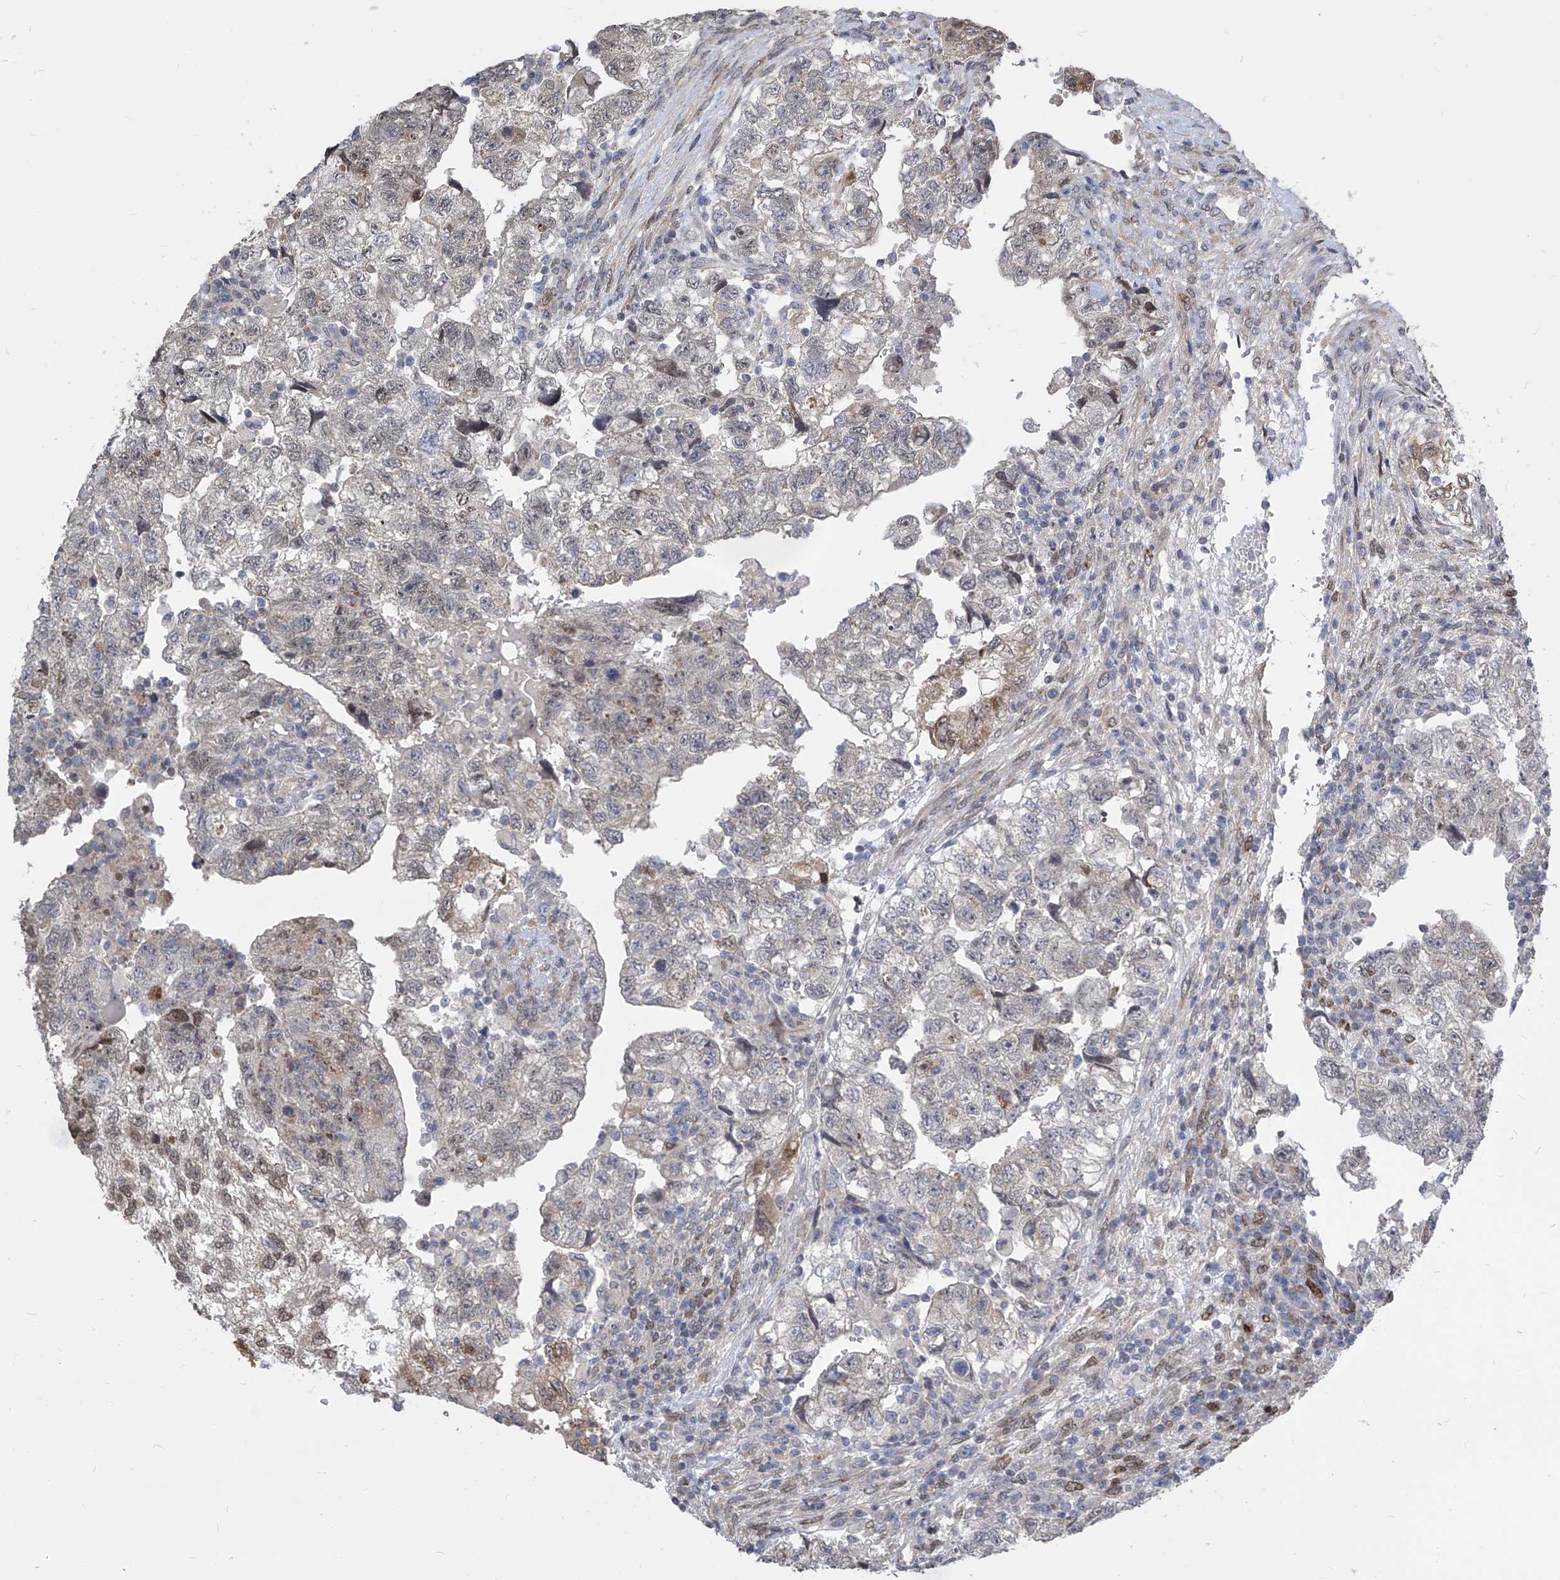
{"staining": {"intensity": "moderate", "quantity": "<25%", "location": "cytoplasmic/membranous,nuclear"}, "tissue": "testis cancer", "cell_type": "Tumor cells", "image_type": "cancer", "snomed": [{"axis": "morphology", "description": "Carcinoma, Embryonal, NOS"}, {"axis": "topography", "description": "Testis"}], "caption": "There is low levels of moderate cytoplasmic/membranous and nuclear expression in tumor cells of testis embryonal carcinoma, as demonstrated by immunohistochemical staining (brown color).", "gene": "CETN2", "patient": {"sex": "male", "age": 36}}